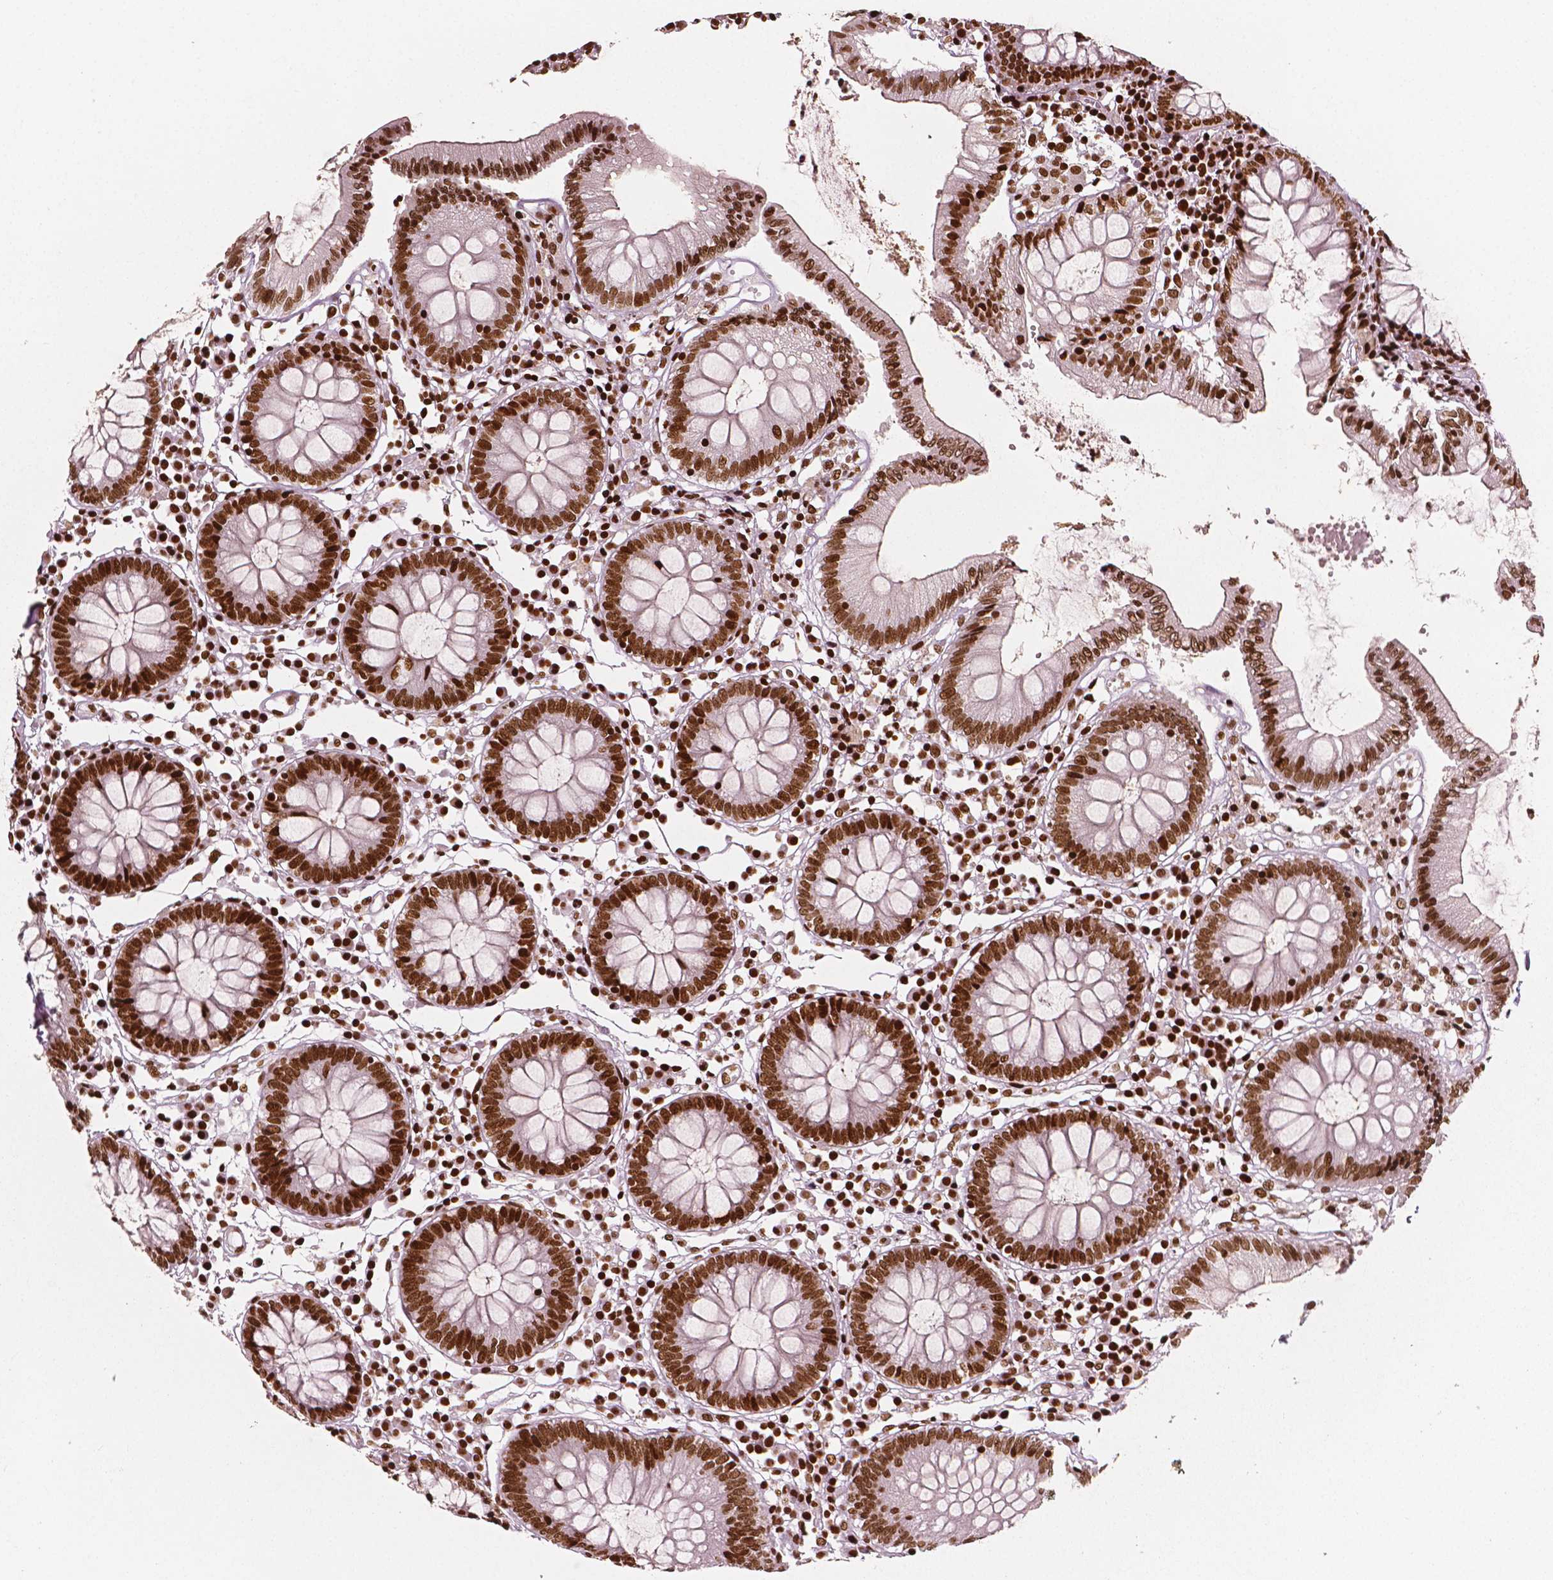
{"staining": {"intensity": "strong", "quantity": ">75%", "location": "nuclear"}, "tissue": "colon", "cell_type": "Endothelial cells", "image_type": "normal", "snomed": [{"axis": "morphology", "description": "Normal tissue, NOS"}, {"axis": "morphology", "description": "Adenocarcinoma, NOS"}, {"axis": "topography", "description": "Colon"}], "caption": "Colon stained with a brown dye shows strong nuclear positive positivity in about >75% of endothelial cells.", "gene": "CTCF", "patient": {"sex": "male", "age": 83}}